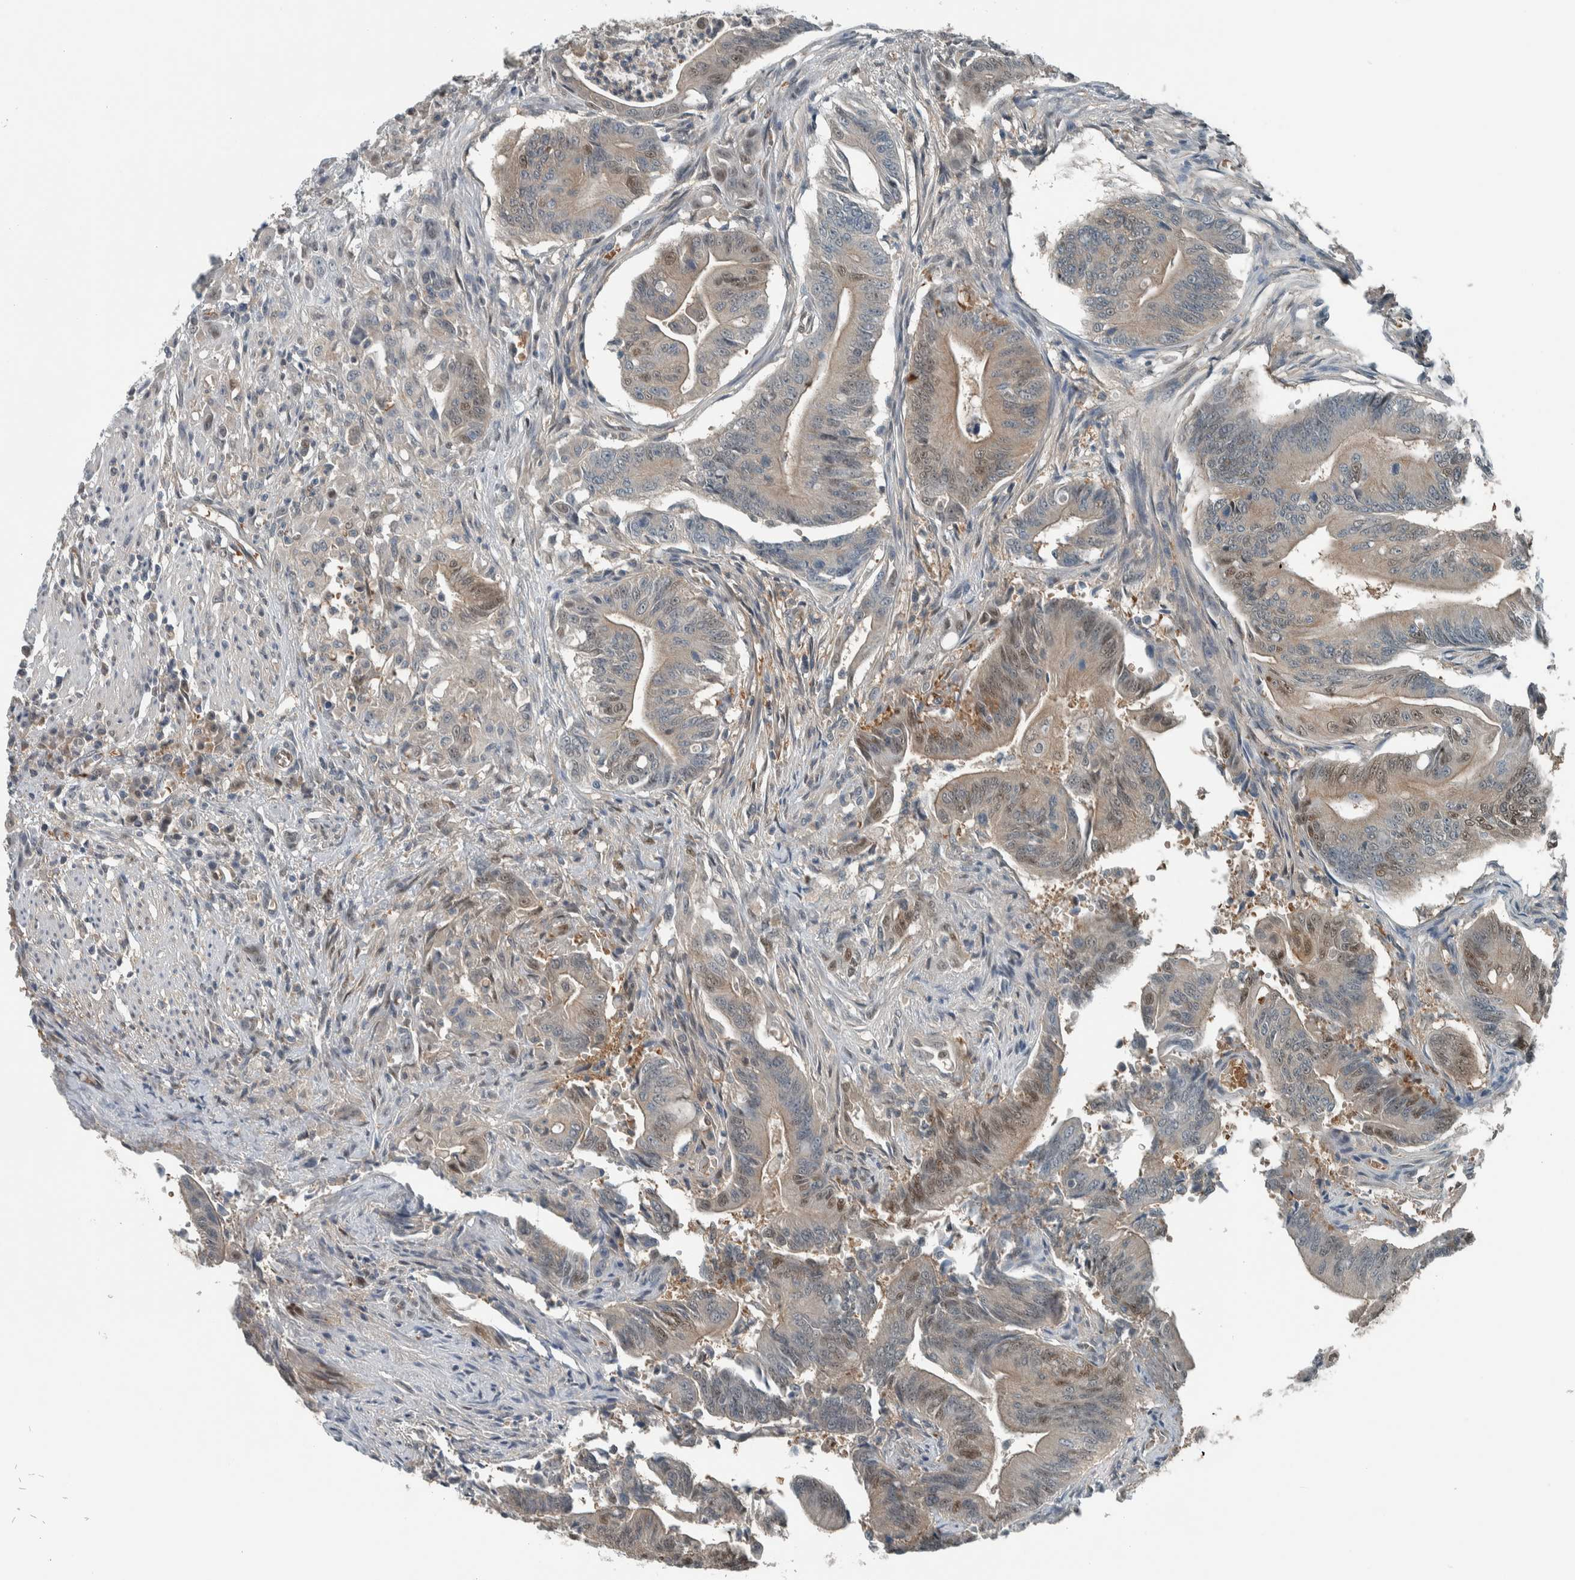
{"staining": {"intensity": "weak", "quantity": "25%-75%", "location": "cytoplasmic/membranous,nuclear"}, "tissue": "colorectal cancer", "cell_type": "Tumor cells", "image_type": "cancer", "snomed": [{"axis": "morphology", "description": "Adenoma, NOS"}, {"axis": "morphology", "description": "Adenocarcinoma, NOS"}, {"axis": "topography", "description": "Colon"}], "caption": "Protein analysis of colorectal cancer (adenocarcinoma) tissue displays weak cytoplasmic/membranous and nuclear expression in approximately 25%-75% of tumor cells.", "gene": "ALAD", "patient": {"sex": "male", "age": 79}}